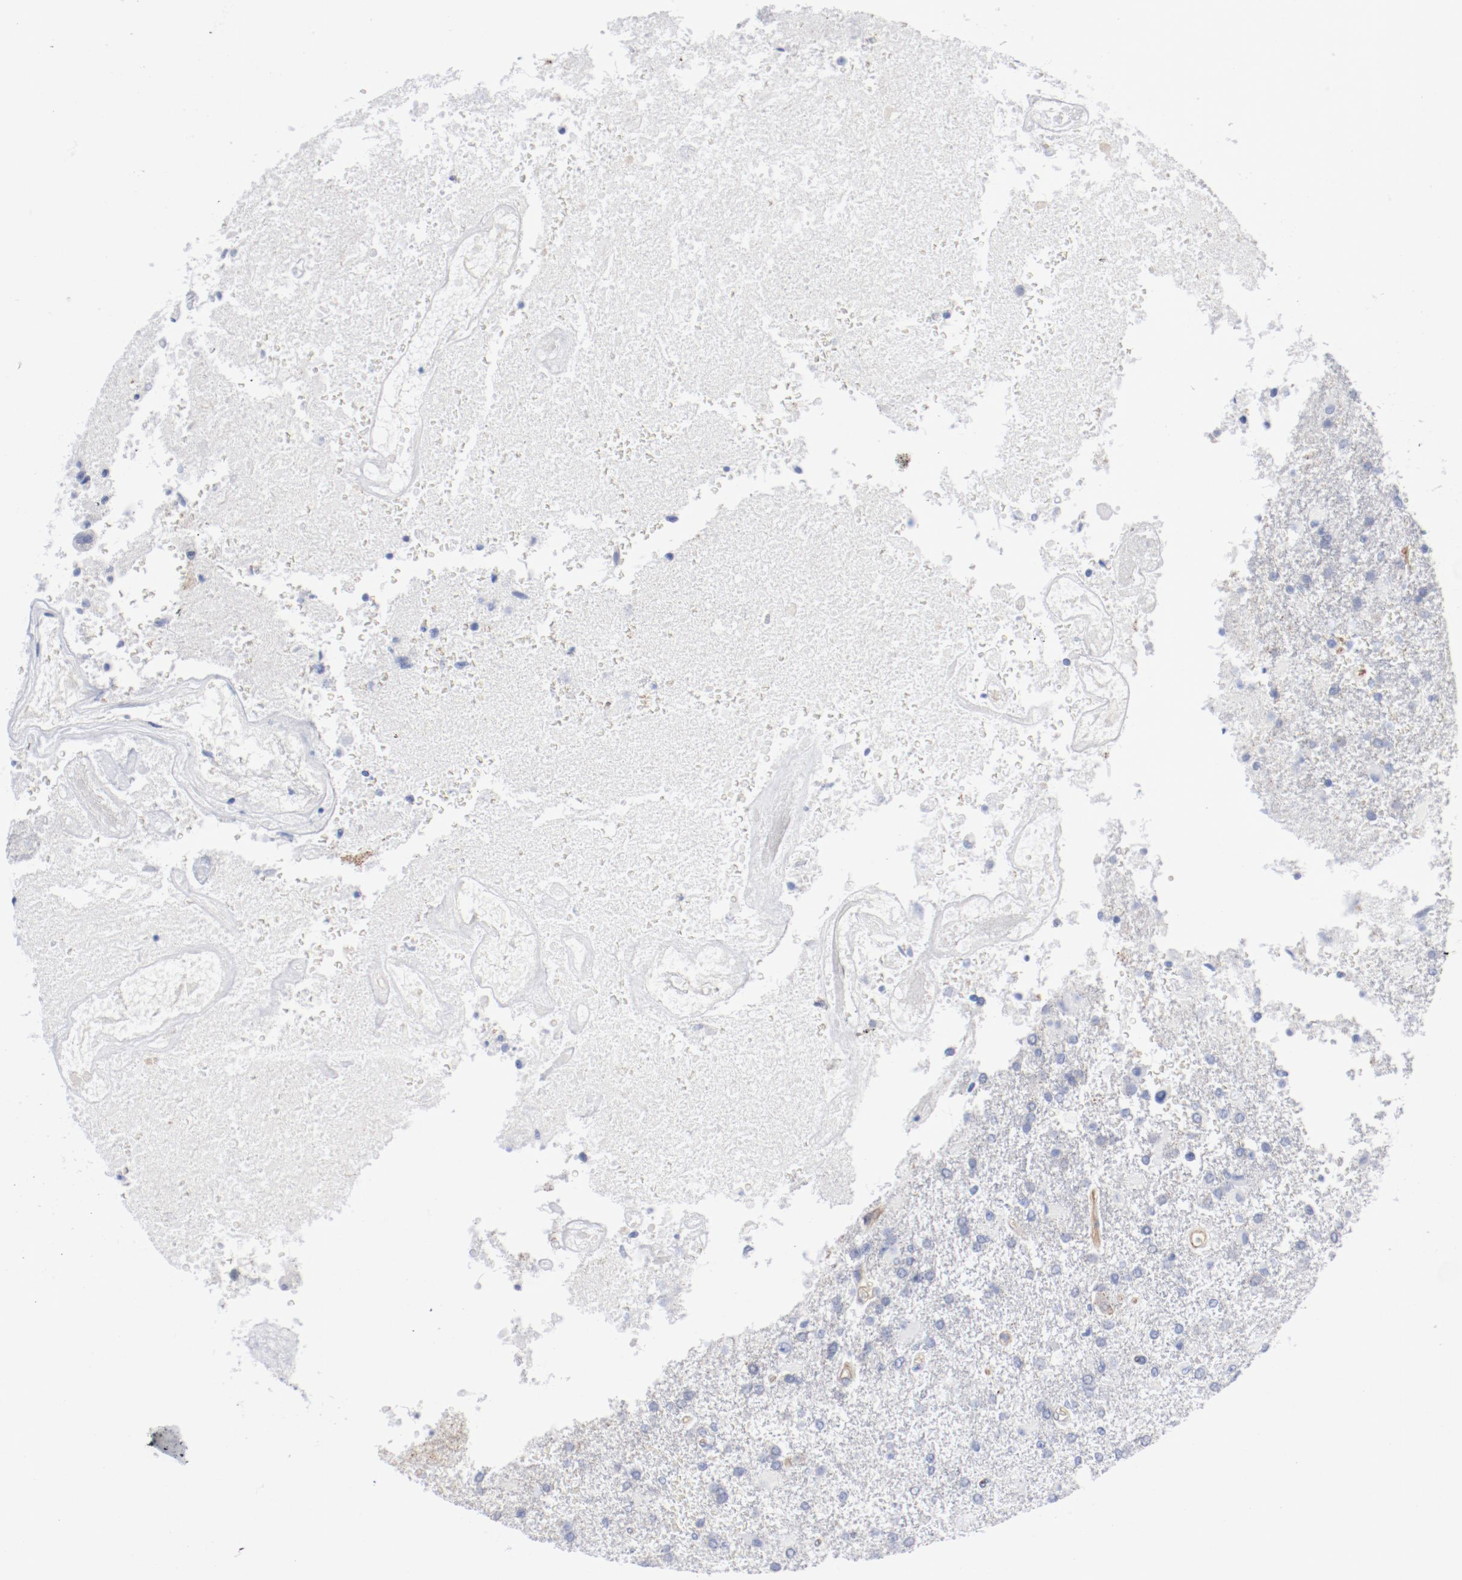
{"staining": {"intensity": "negative", "quantity": "none", "location": "none"}, "tissue": "glioma", "cell_type": "Tumor cells", "image_type": "cancer", "snomed": [{"axis": "morphology", "description": "Glioma, malignant, High grade"}, {"axis": "topography", "description": "Cerebral cortex"}], "caption": "DAB immunohistochemical staining of human glioma demonstrates no significant expression in tumor cells.", "gene": "SHANK3", "patient": {"sex": "male", "age": 79}}